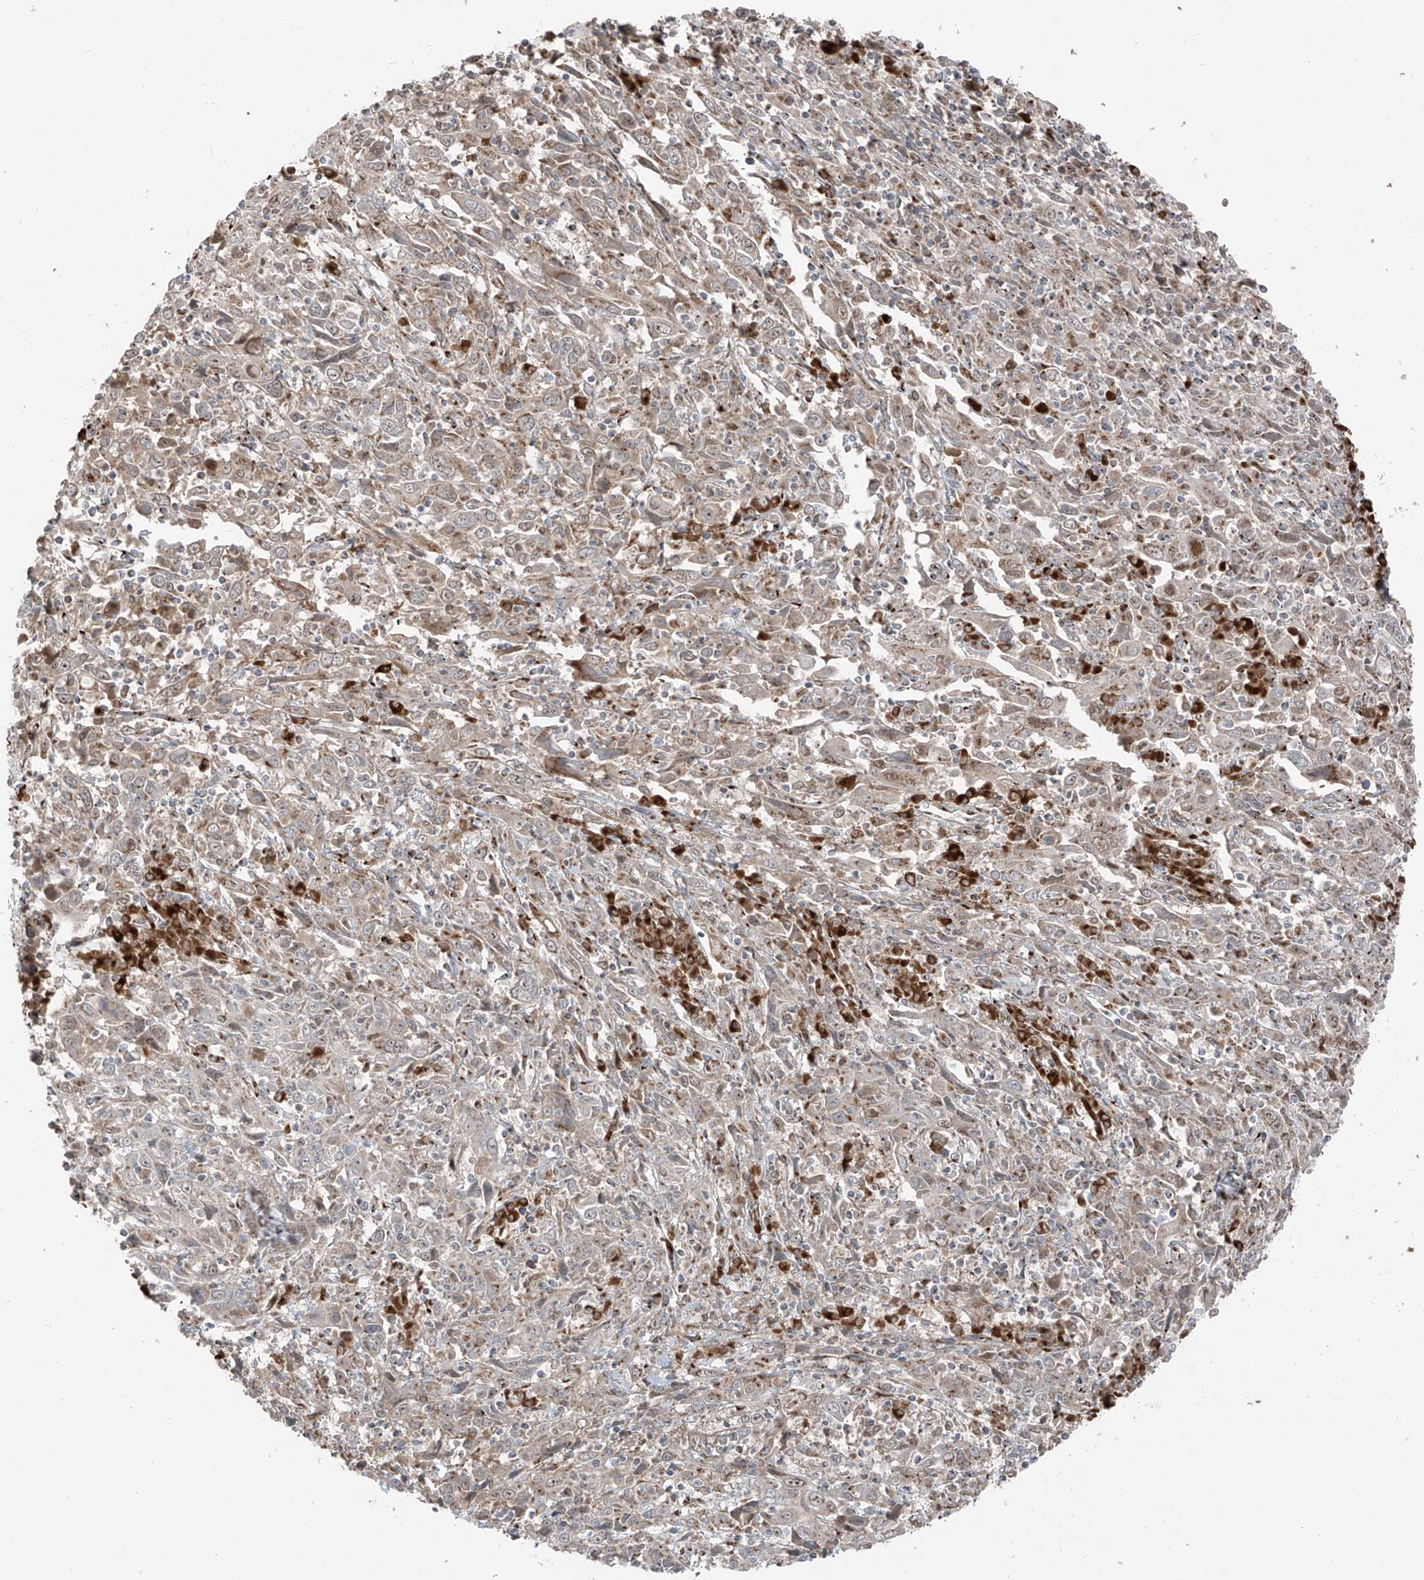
{"staining": {"intensity": "weak", "quantity": "25%-75%", "location": "cytoplasmic/membranous"}, "tissue": "cervical cancer", "cell_type": "Tumor cells", "image_type": "cancer", "snomed": [{"axis": "morphology", "description": "Squamous cell carcinoma, NOS"}, {"axis": "topography", "description": "Cervix"}], "caption": "IHC histopathology image of human cervical squamous cell carcinoma stained for a protein (brown), which displays low levels of weak cytoplasmic/membranous expression in about 25%-75% of tumor cells.", "gene": "ERLEC1", "patient": {"sex": "female", "age": 46}}